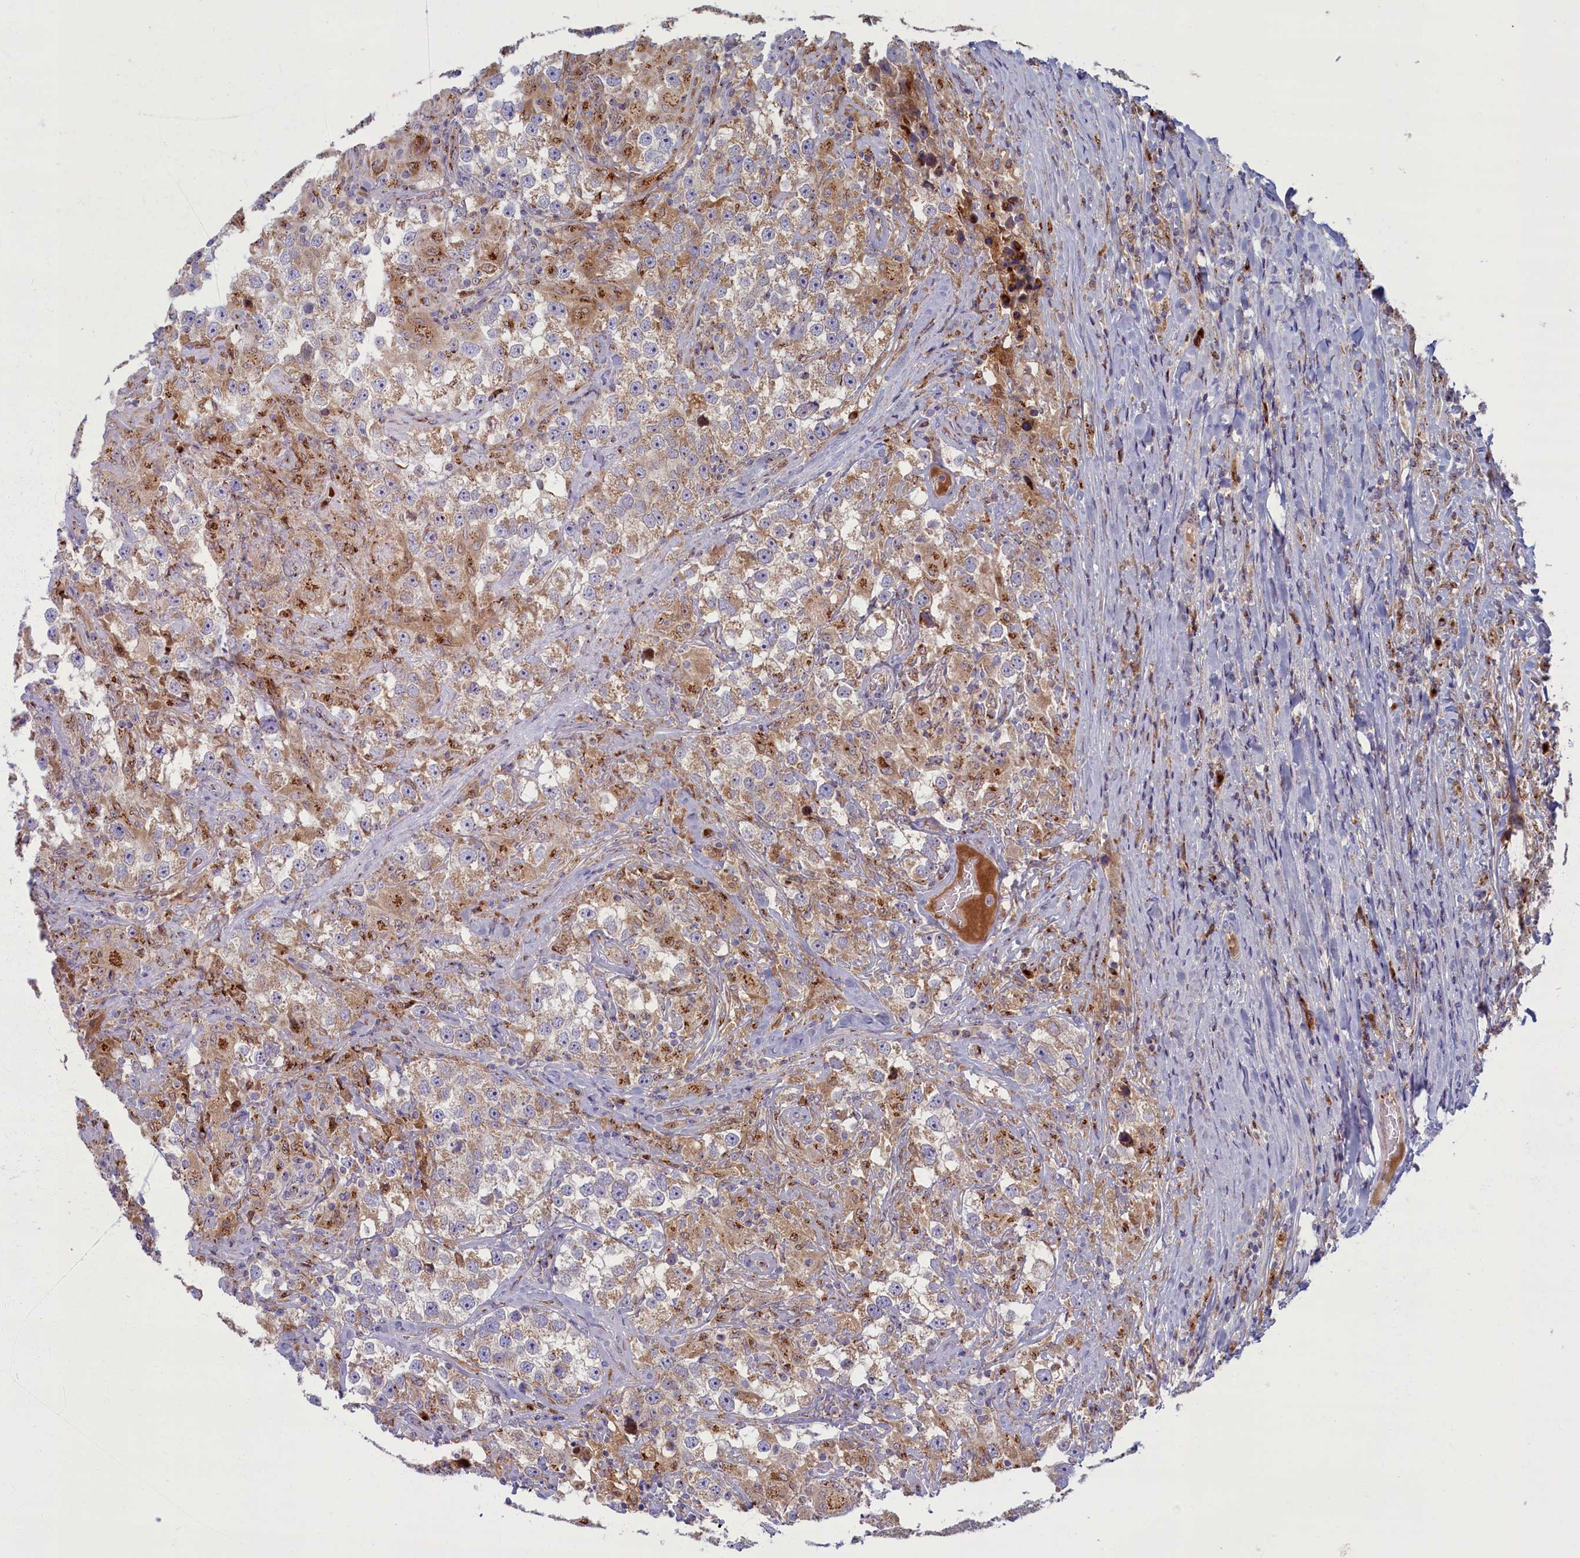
{"staining": {"intensity": "weak", "quantity": "25%-75%", "location": "cytoplasmic/membranous"}, "tissue": "testis cancer", "cell_type": "Tumor cells", "image_type": "cancer", "snomed": [{"axis": "morphology", "description": "Seminoma, NOS"}, {"axis": "topography", "description": "Testis"}], "caption": "An IHC photomicrograph of tumor tissue is shown. Protein staining in brown highlights weak cytoplasmic/membranous positivity in seminoma (testis) within tumor cells. (DAB = brown stain, brightfield microscopy at high magnification).", "gene": "BLVRB", "patient": {"sex": "male", "age": 46}}